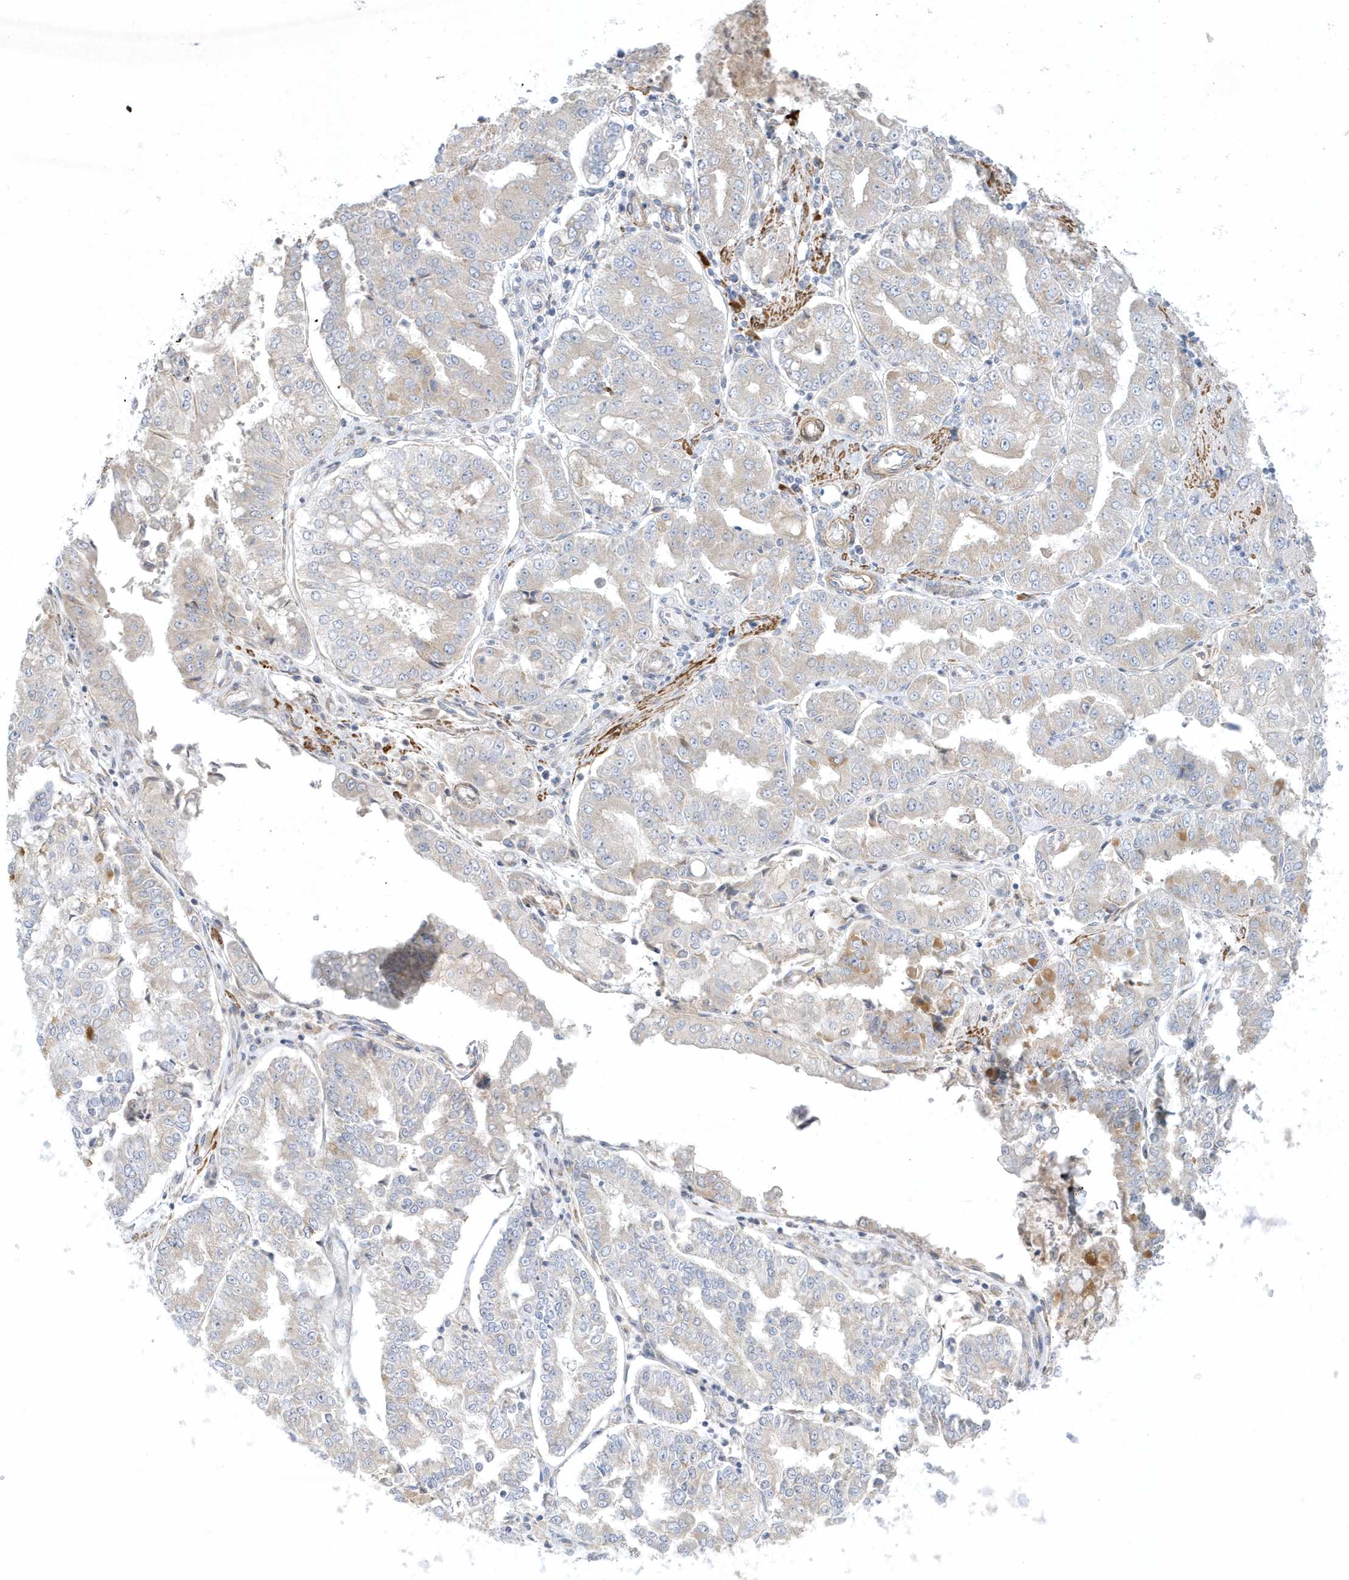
{"staining": {"intensity": "negative", "quantity": "none", "location": "none"}, "tissue": "stomach cancer", "cell_type": "Tumor cells", "image_type": "cancer", "snomed": [{"axis": "morphology", "description": "Adenocarcinoma, NOS"}, {"axis": "topography", "description": "Stomach"}], "caption": "Stomach cancer (adenocarcinoma) stained for a protein using immunohistochemistry demonstrates no expression tumor cells.", "gene": "THADA", "patient": {"sex": "male", "age": 76}}